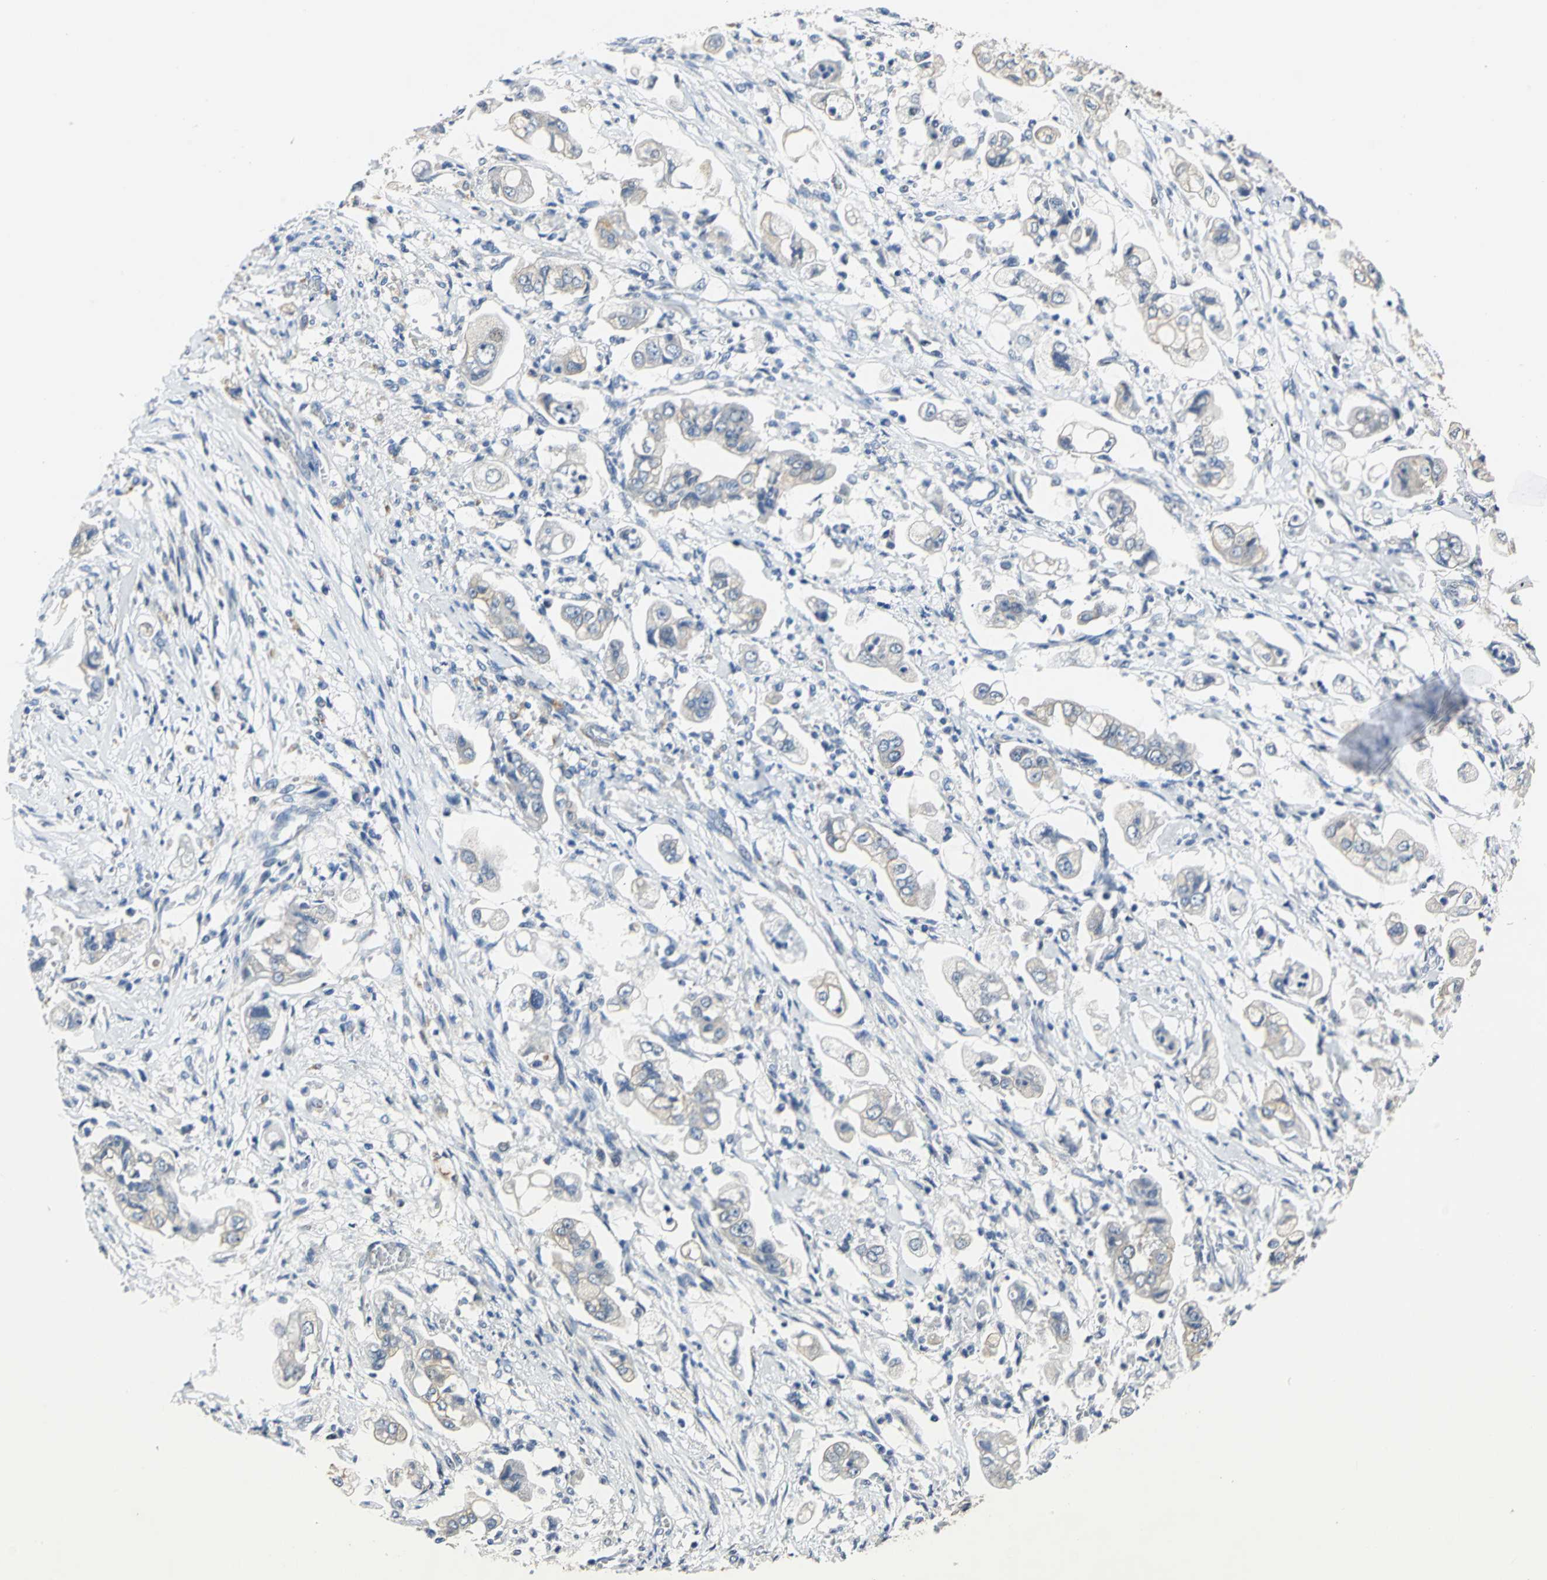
{"staining": {"intensity": "weak", "quantity": "25%-75%", "location": "cytoplasmic/membranous"}, "tissue": "stomach cancer", "cell_type": "Tumor cells", "image_type": "cancer", "snomed": [{"axis": "morphology", "description": "Adenocarcinoma, NOS"}, {"axis": "topography", "description": "Stomach"}], "caption": "Brown immunohistochemical staining in stomach adenocarcinoma demonstrates weak cytoplasmic/membranous expression in approximately 25%-75% of tumor cells.", "gene": "RASD2", "patient": {"sex": "male", "age": 62}}